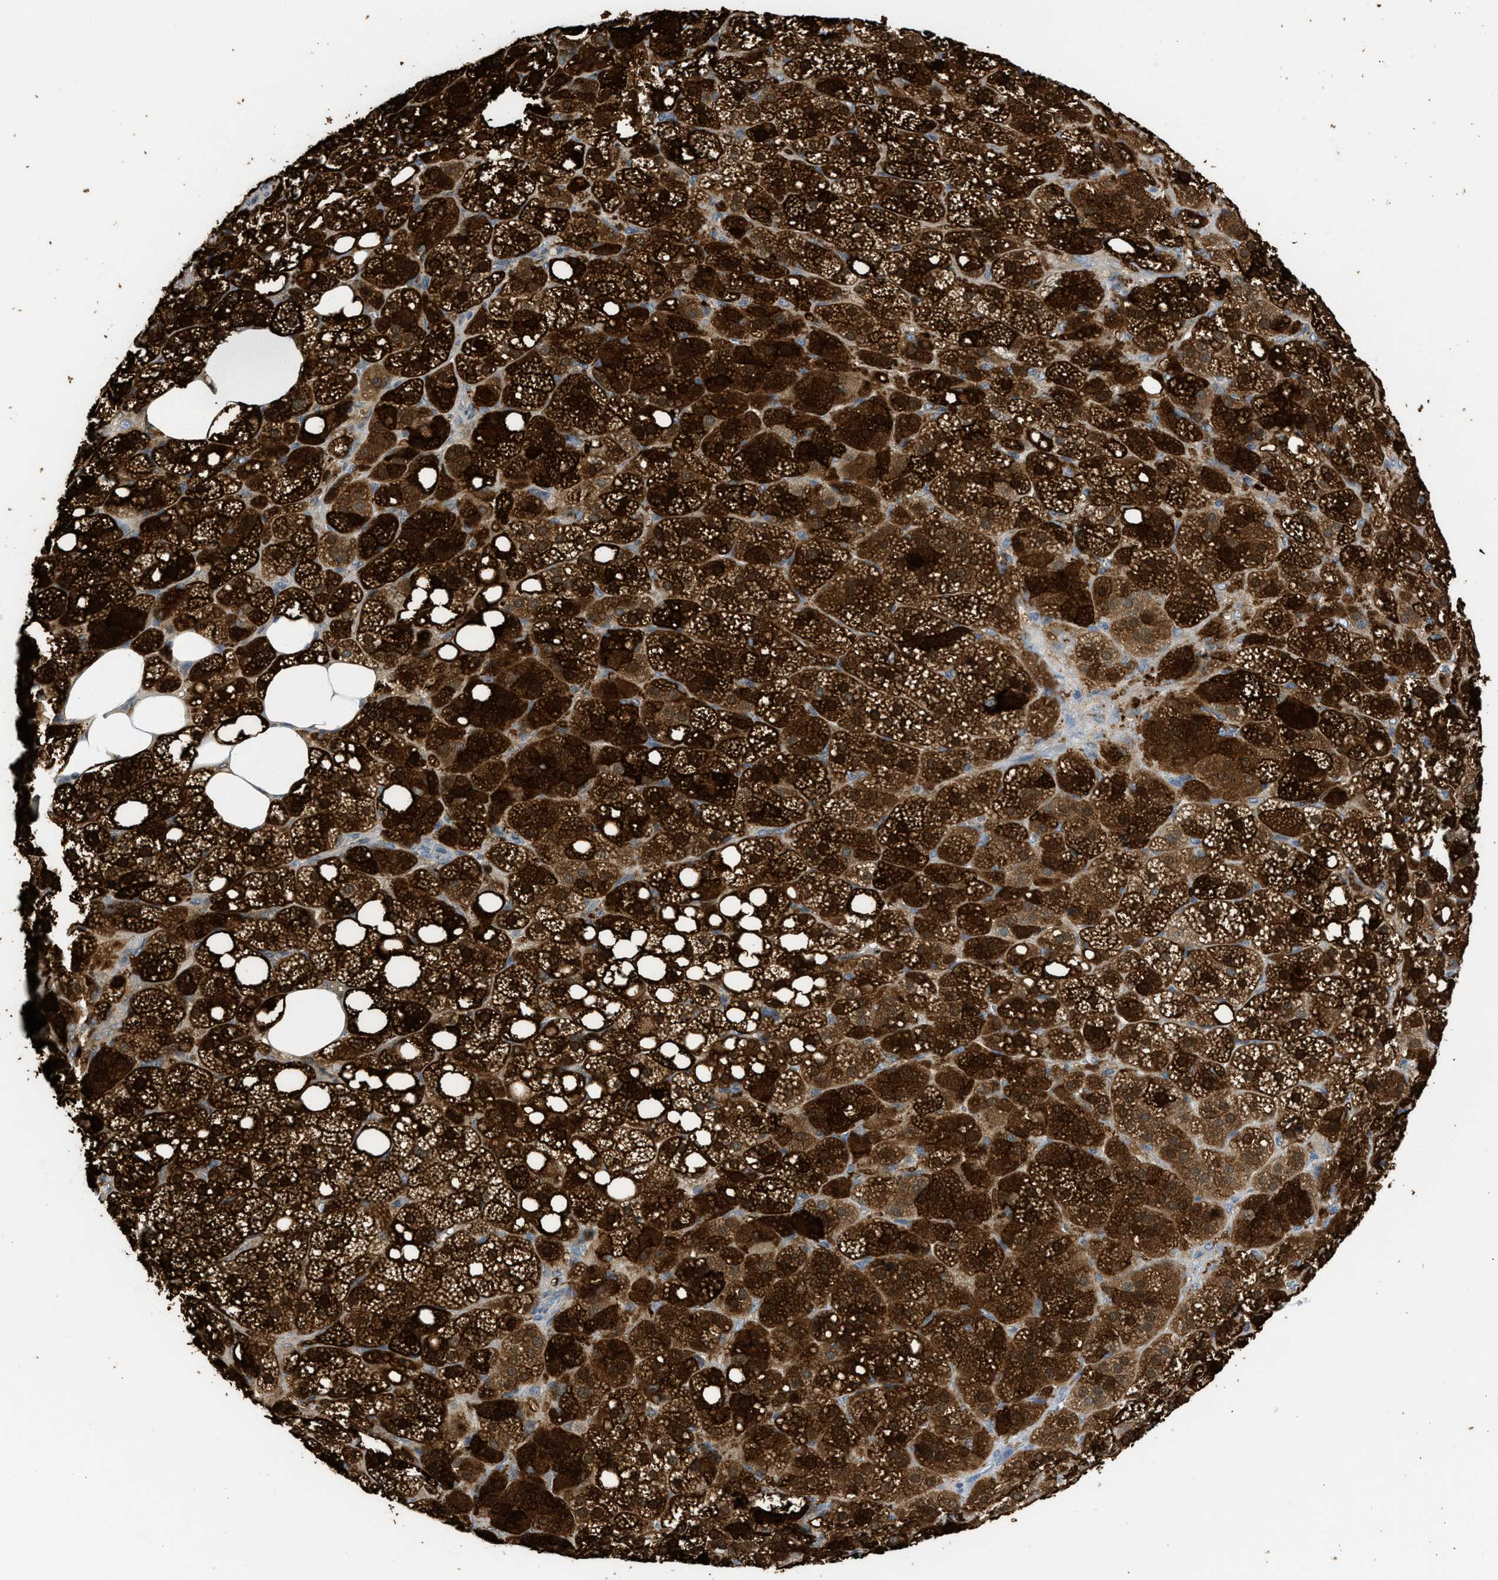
{"staining": {"intensity": "strong", "quantity": ">75%", "location": "cytoplasmic/membranous,nuclear"}, "tissue": "adrenal gland", "cell_type": "Glandular cells", "image_type": "normal", "snomed": [{"axis": "morphology", "description": "Normal tissue, NOS"}, {"axis": "topography", "description": "Adrenal gland"}], "caption": "A high-resolution image shows IHC staining of benign adrenal gland, which reveals strong cytoplasmic/membranous,nuclear positivity in about >75% of glandular cells. Nuclei are stained in blue.", "gene": "SULT2A1", "patient": {"sex": "female", "age": 59}}